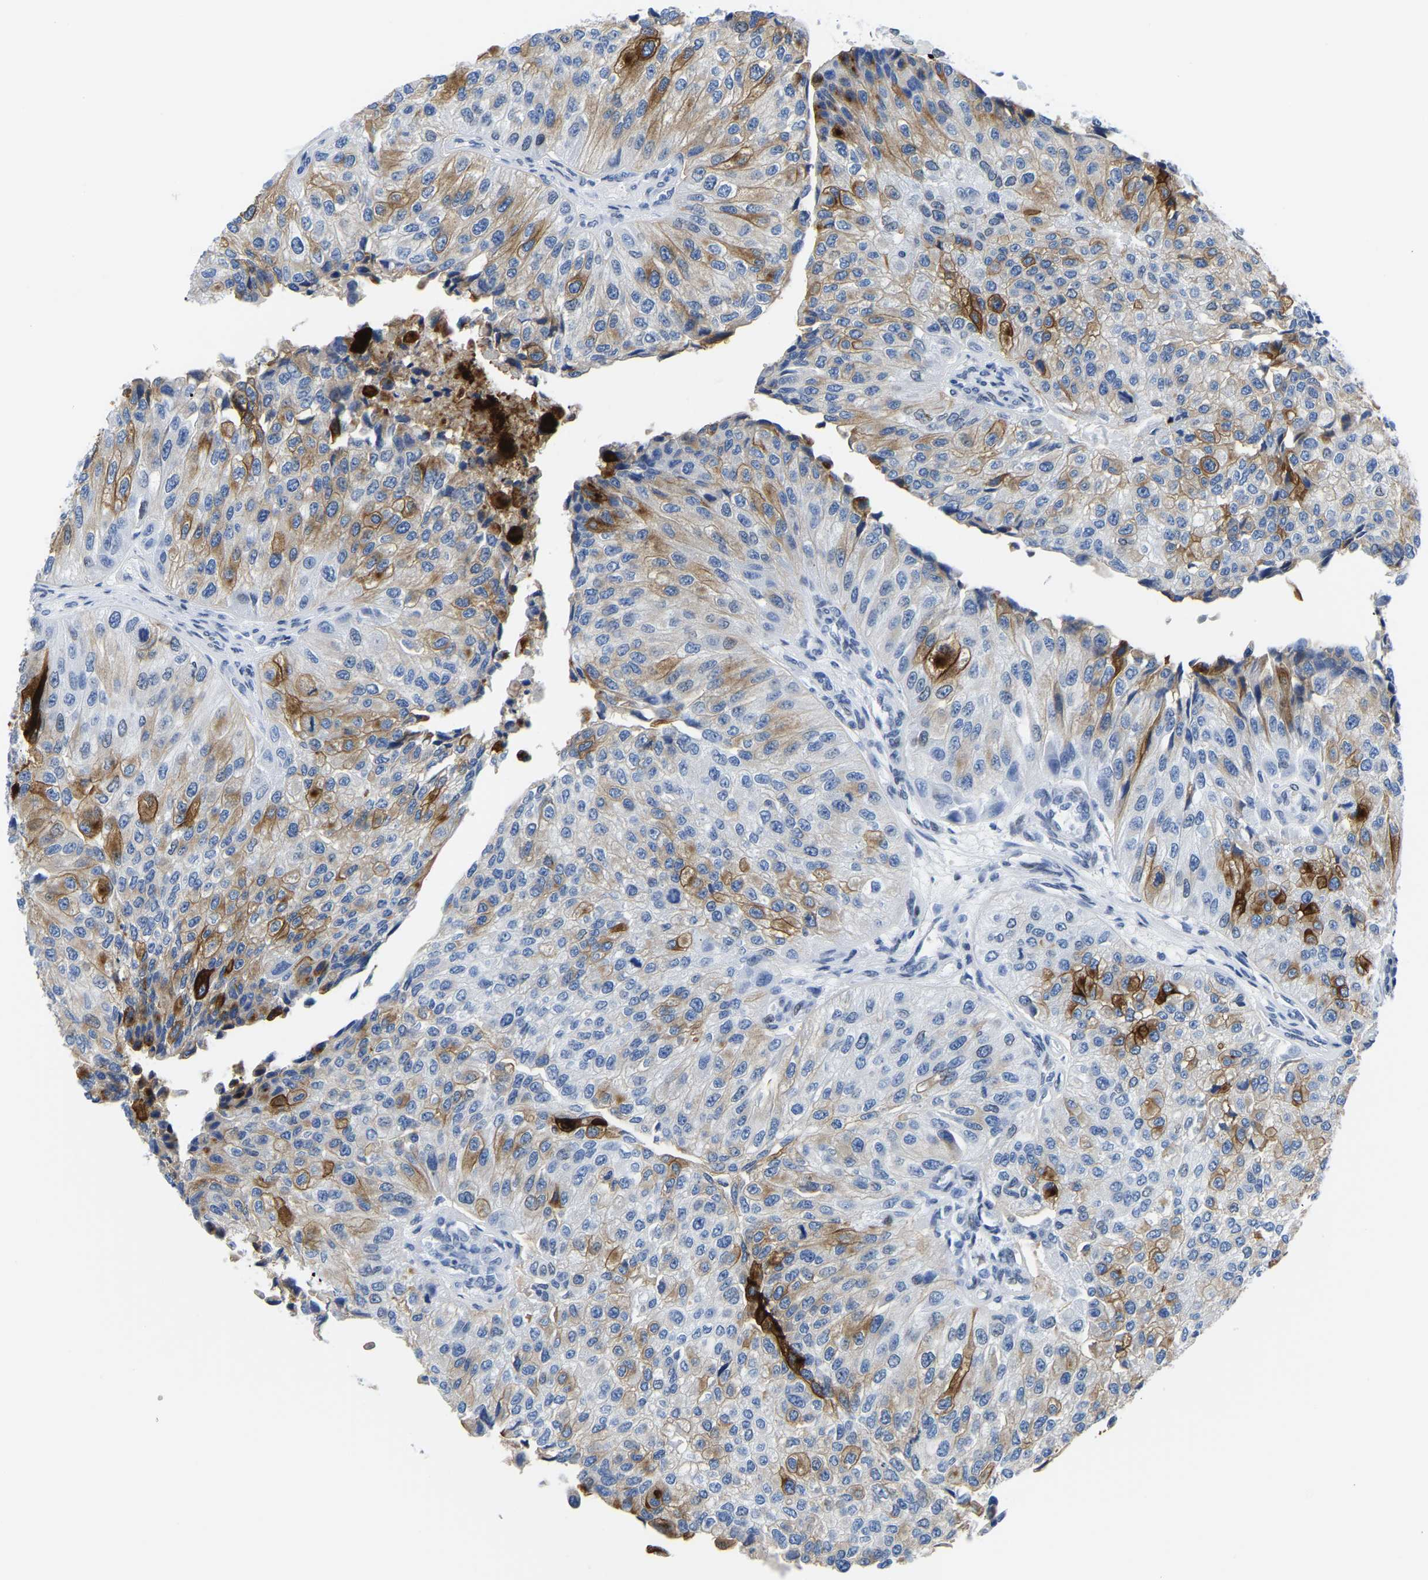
{"staining": {"intensity": "strong", "quantity": "<25%", "location": "cytoplasmic/membranous"}, "tissue": "urothelial cancer", "cell_type": "Tumor cells", "image_type": "cancer", "snomed": [{"axis": "morphology", "description": "Urothelial carcinoma, High grade"}, {"axis": "topography", "description": "Kidney"}, {"axis": "topography", "description": "Urinary bladder"}], "caption": "The micrograph exhibits immunohistochemical staining of urothelial carcinoma (high-grade). There is strong cytoplasmic/membranous positivity is identified in about <25% of tumor cells.", "gene": "UPK3A", "patient": {"sex": "male", "age": 77}}